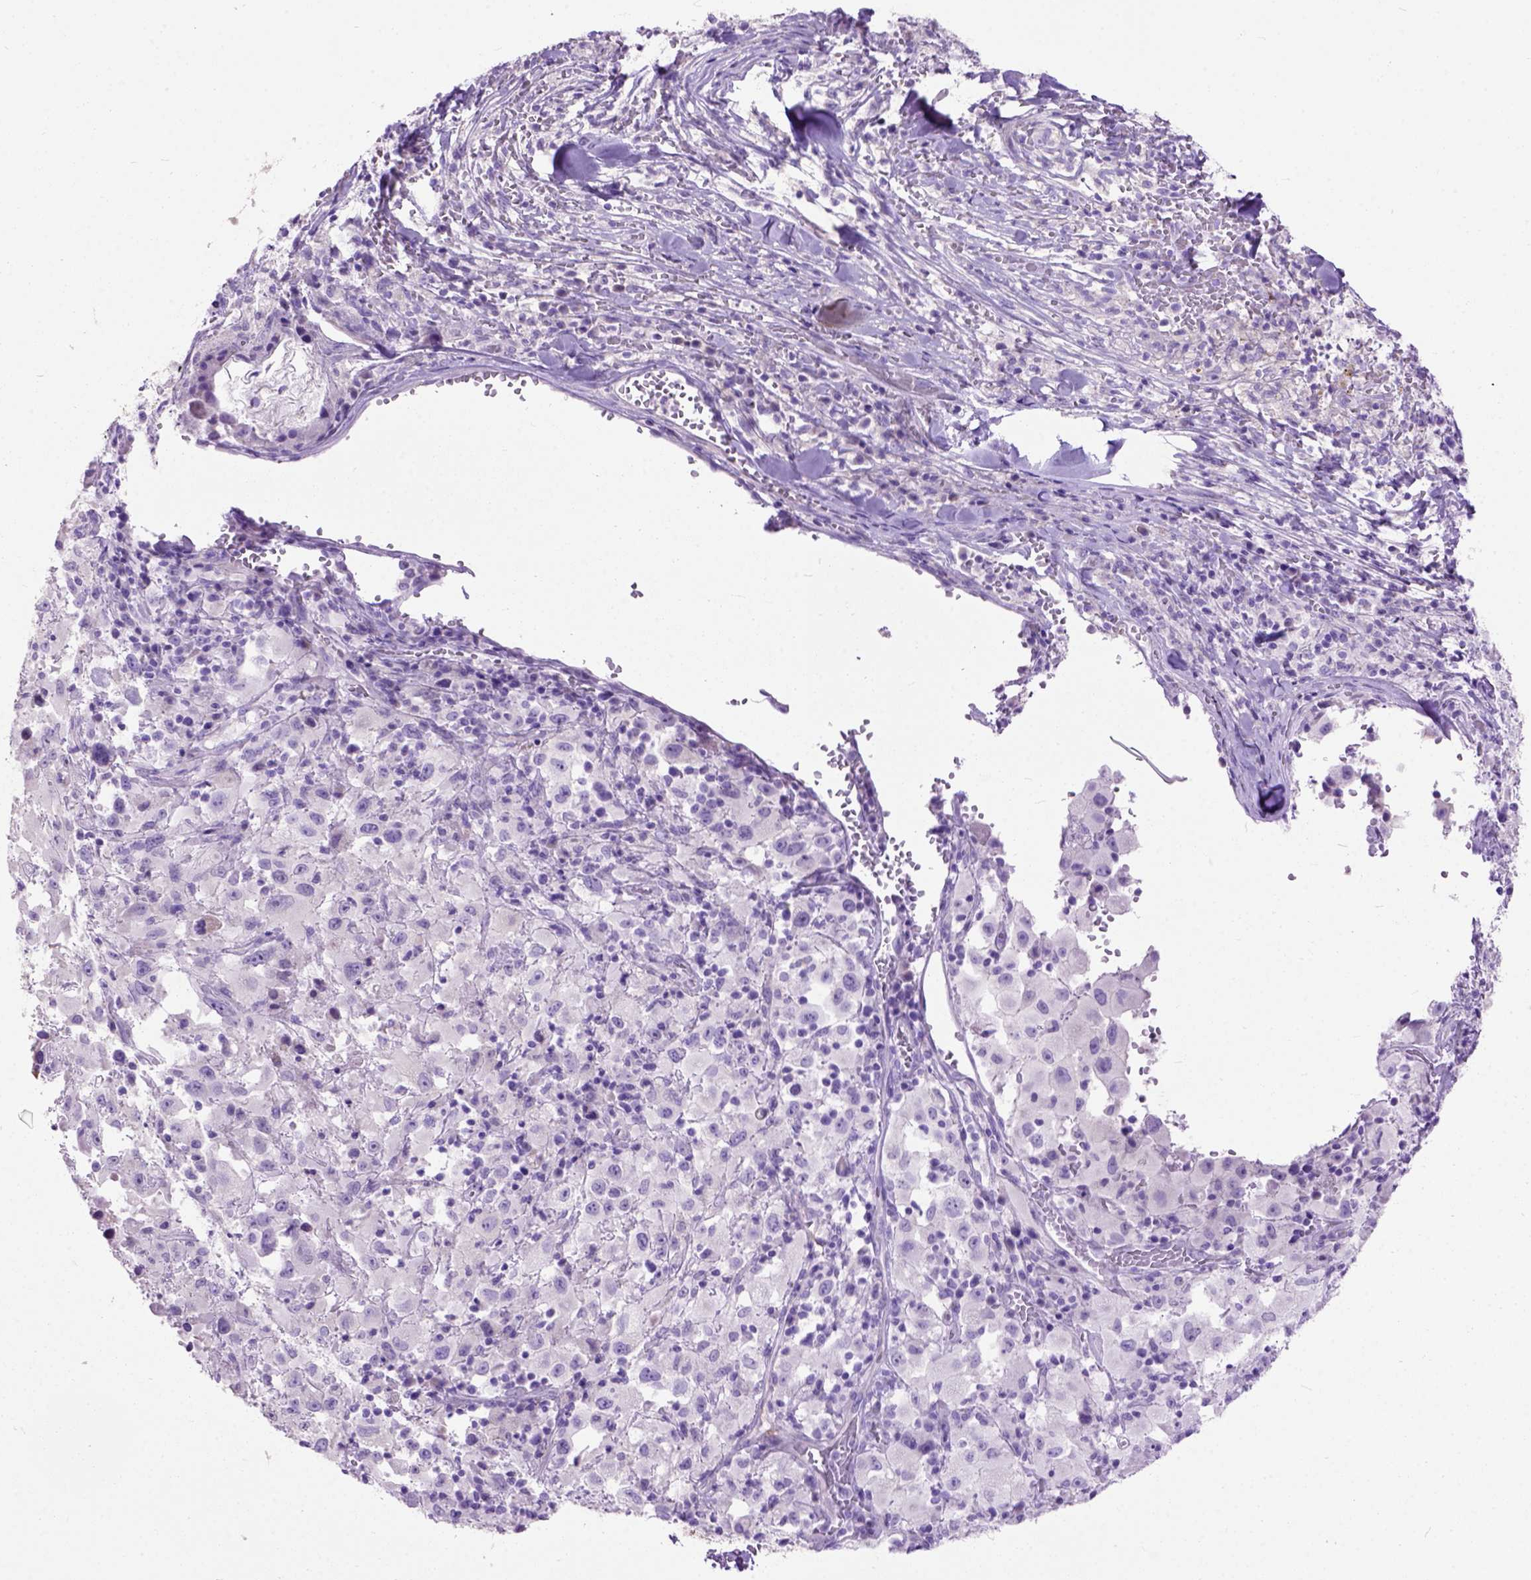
{"staining": {"intensity": "negative", "quantity": "none", "location": "none"}, "tissue": "melanoma", "cell_type": "Tumor cells", "image_type": "cancer", "snomed": [{"axis": "morphology", "description": "Malignant melanoma, Metastatic site"}, {"axis": "topography", "description": "Soft tissue"}], "caption": "This is a histopathology image of immunohistochemistry staining of malignant melanoma (metastatic site), which shows no expression in tumor cells. The staining is performed using DAB (3,3'-diaminobenzidine) brown chromogen with nuclei counter-stained in using hematoxylin.", "gene": "MAPT", "patient": {"sex": "male", "age": 50}}